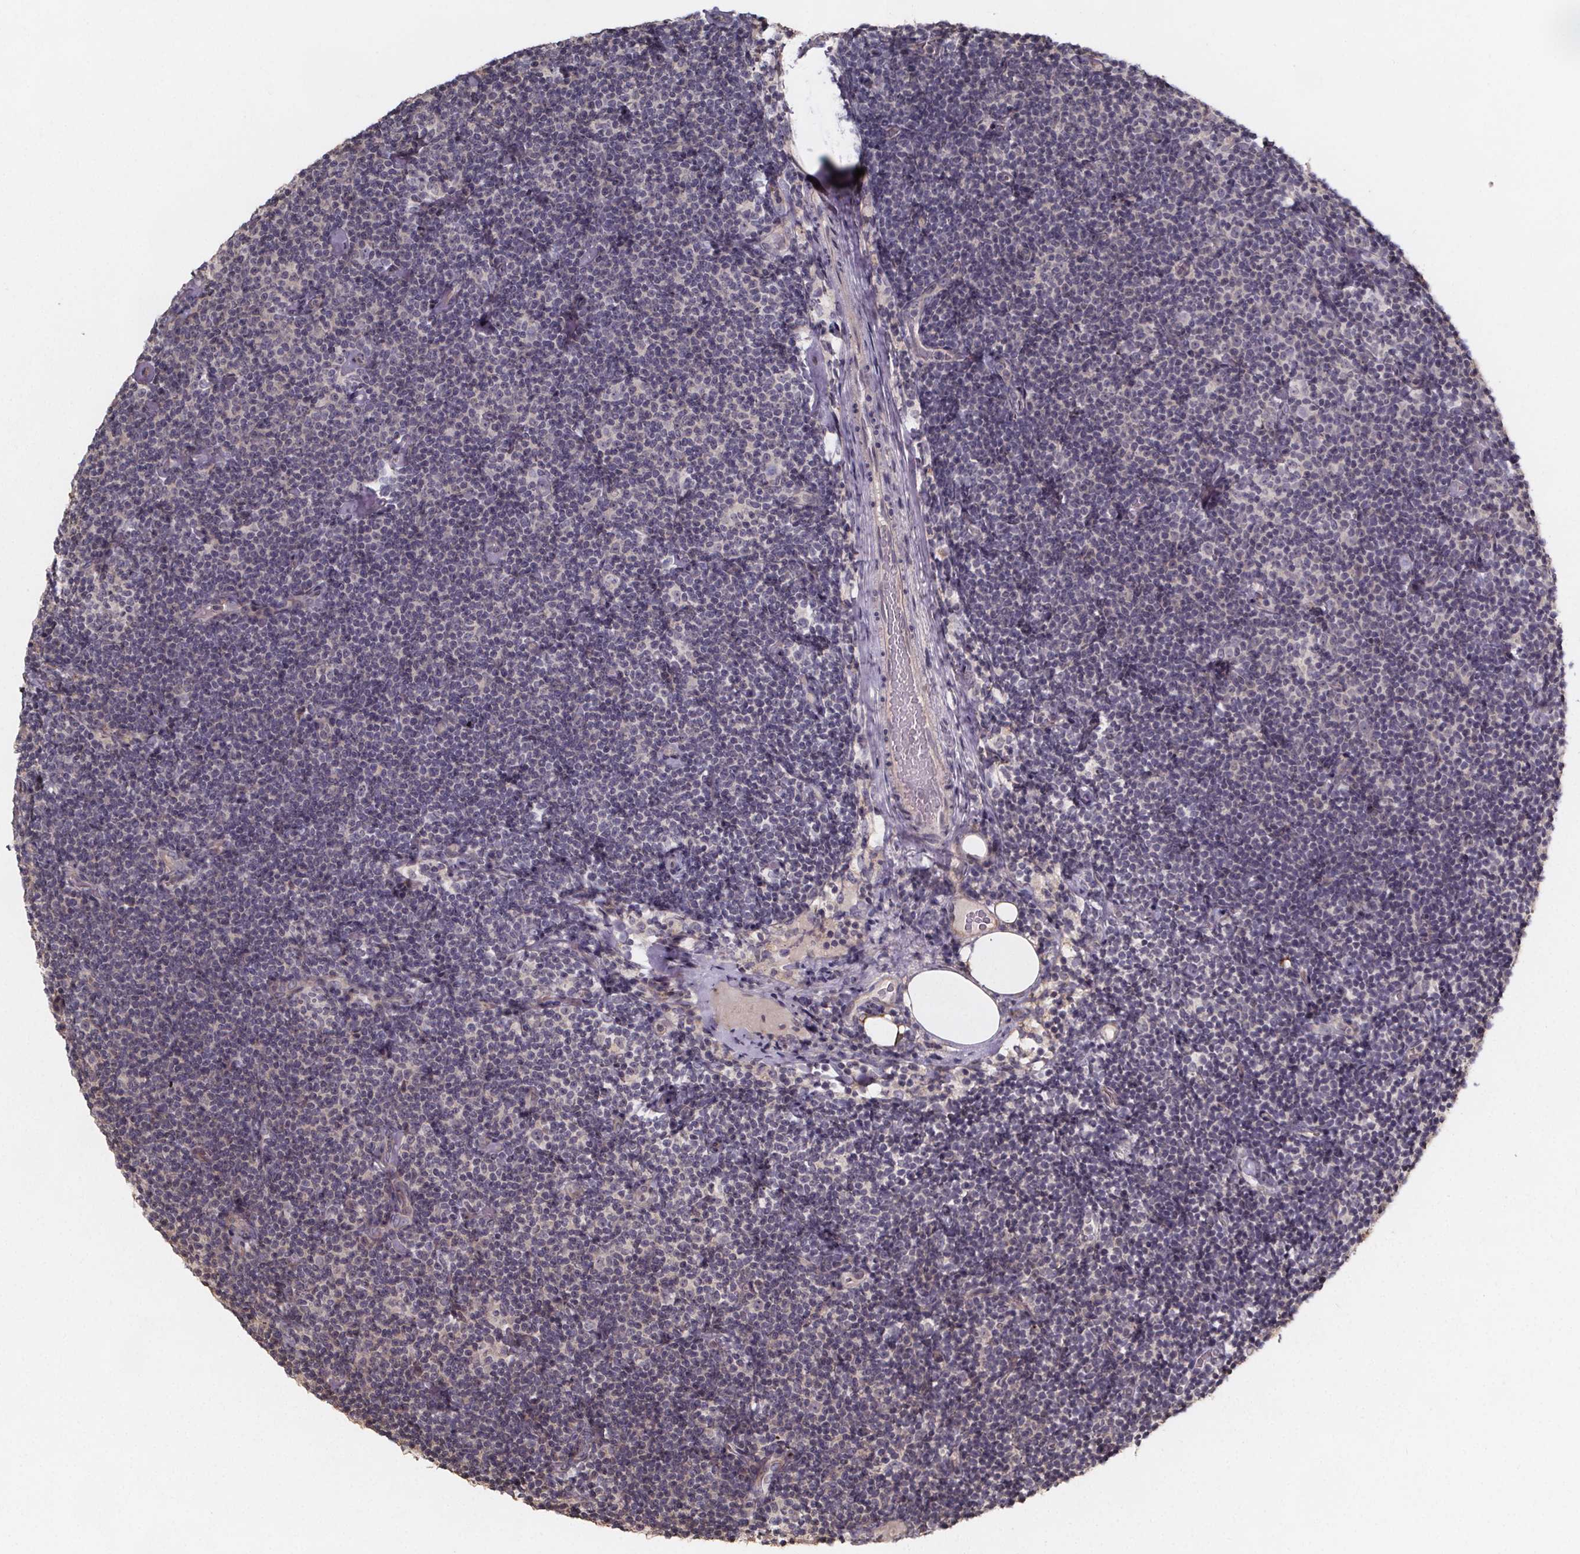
{"staining": {"intensity": "negative", "quantity": "none", "location": "none"}, "tissue": "lymphoma", "cell_type": "Tumor cells", "image_type": "cancer", "snomed": [{"axis": "morphology", "description": "Malignant lymphoma, non-Hodgkin's type, Low grade"}, {"axis": "topography", "description": "Lymph node"}], "caption": "Tumor cells are negative for brown protein staining in lymphoma. (IHC, brightfield microscopy, high magnification).", "gene": "ZNF879", "patient": {"sex": "male", "age": 81}}